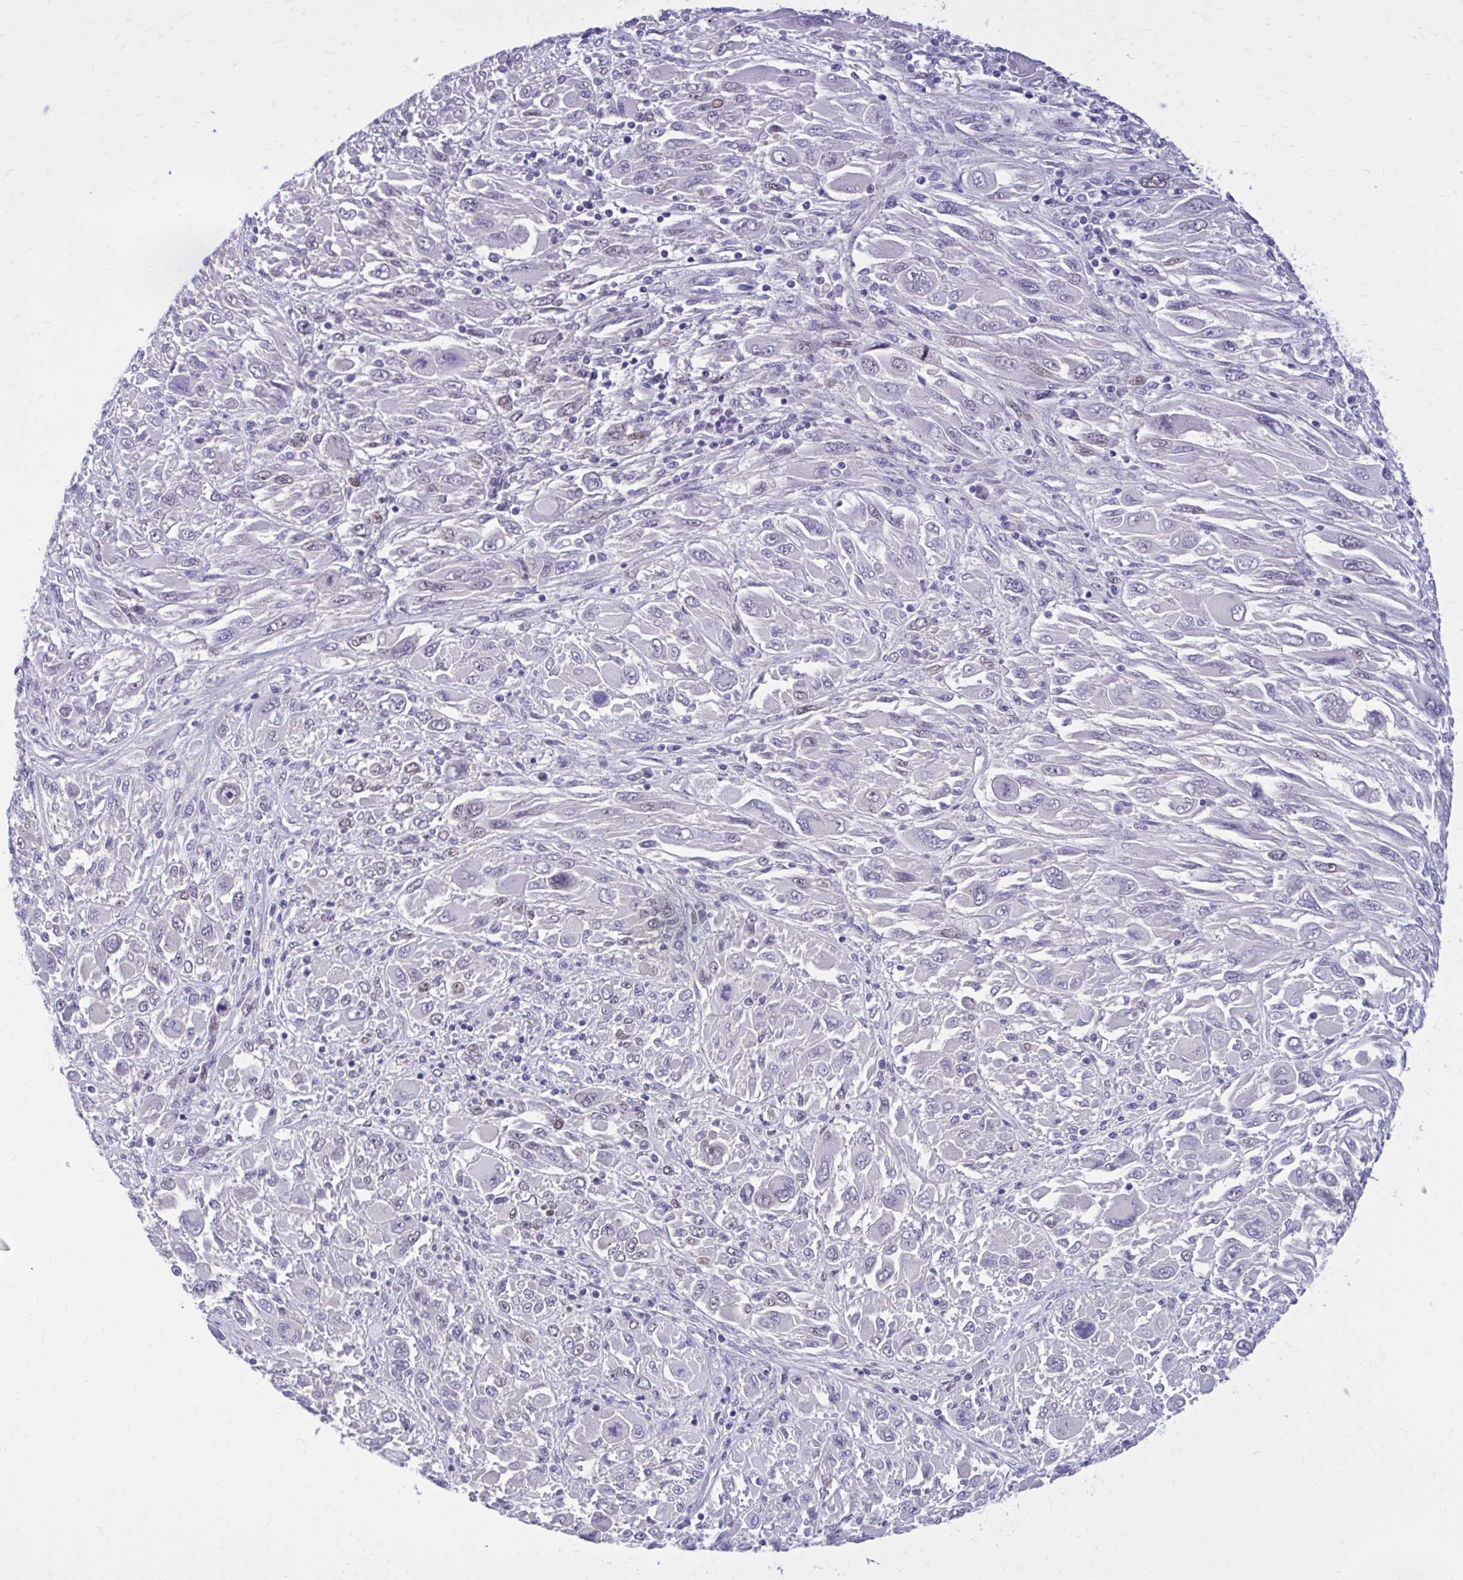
{"staining": {"intensity": "negative", "quantity": "none", "location": "none"}, "tissue": "melanoma", "cell_type": "Tumor cells", "image_type": "cancer", "snomed": [{"axis": "morphology", "description": "Malignant melanoma, NOS"}, {"axis": "topography", "description": "Skin"}], "caption": "The image reveals no significant expression in tumor cells of melanoma.", "gene": "ZBTB25", "patient": {"sex": "female", "age": 91}}